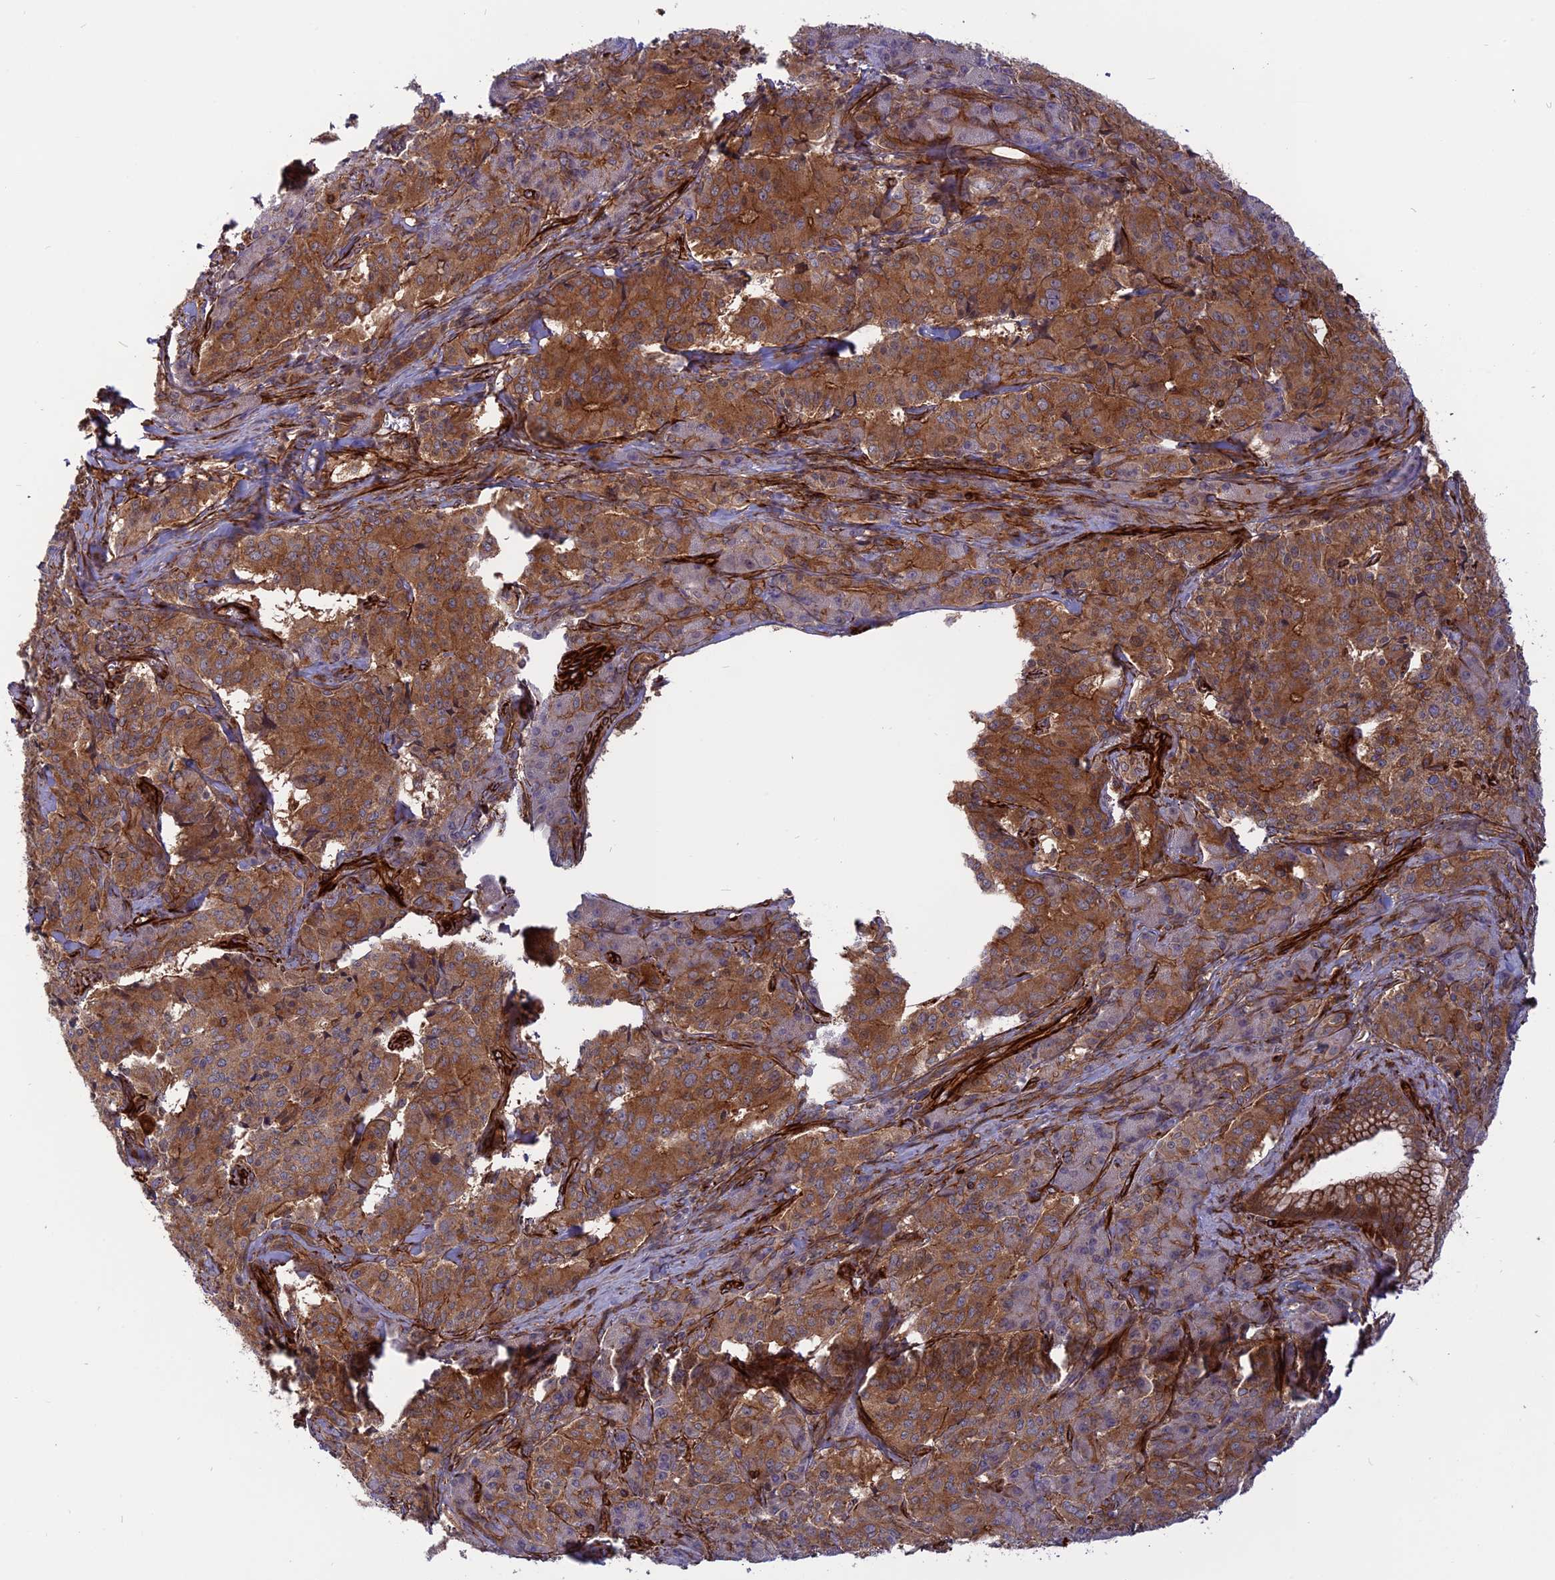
{"staining": {"intensity": "moderate", "quantity": ">75%", "location": "cytoplasmic/membranous"}, "tissue": "pancreatic cancer", "cell_type": "Tumor cells", "image_type": "cancer", "snomed": [{"axis": "morphology", "description": "Adenocarcinoma, NOS"}, {"axis": "topography", "description": "Pancreas"}], "caption": "Tumor cells exhibit moderate cytoplasmic/membranous positivity in approximately >75% of cells in pancreatic cancer.", "gene": "PHLDB3", "patient": {"sex": "female", "age": 74}}